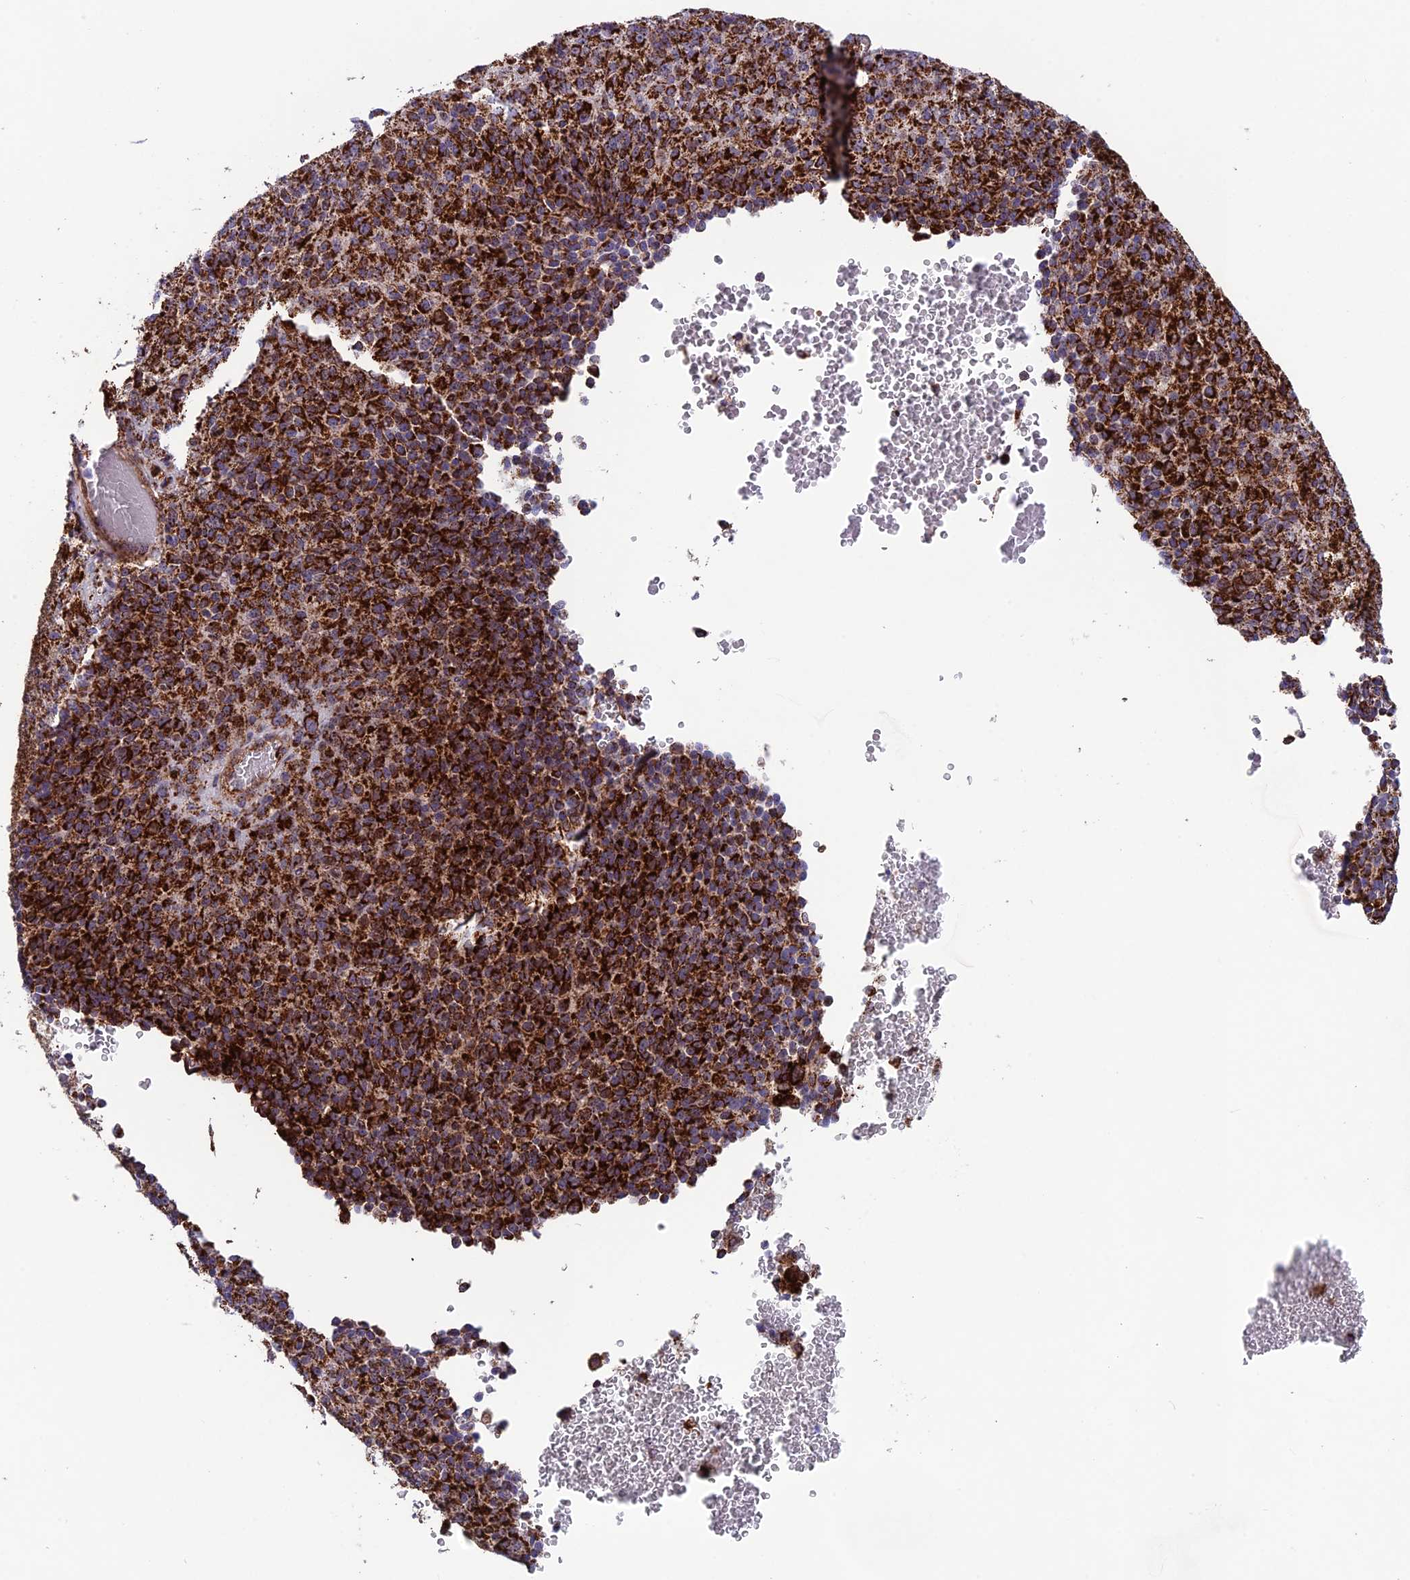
{"staining": {"intensity": "strong", "quantity": ">75%", "location": "cytoplasmic/membranous"}, "tissue": "melanoma", "cell_type": "Tumor cells", "image_type": "cancer", "snomed": [{"axis": "morphology", "description": "Malignant melanoma, Metastatic site"}, {"axis": "topography", "description": "Brain"}], "caption": "The immunohistochemical stain highlights strong cytoplasmic/membranous positivity in tumor cells of melanoma tissue.", "gene": "MRPS18B", "patient": {"sex": "female", "age": 56}}